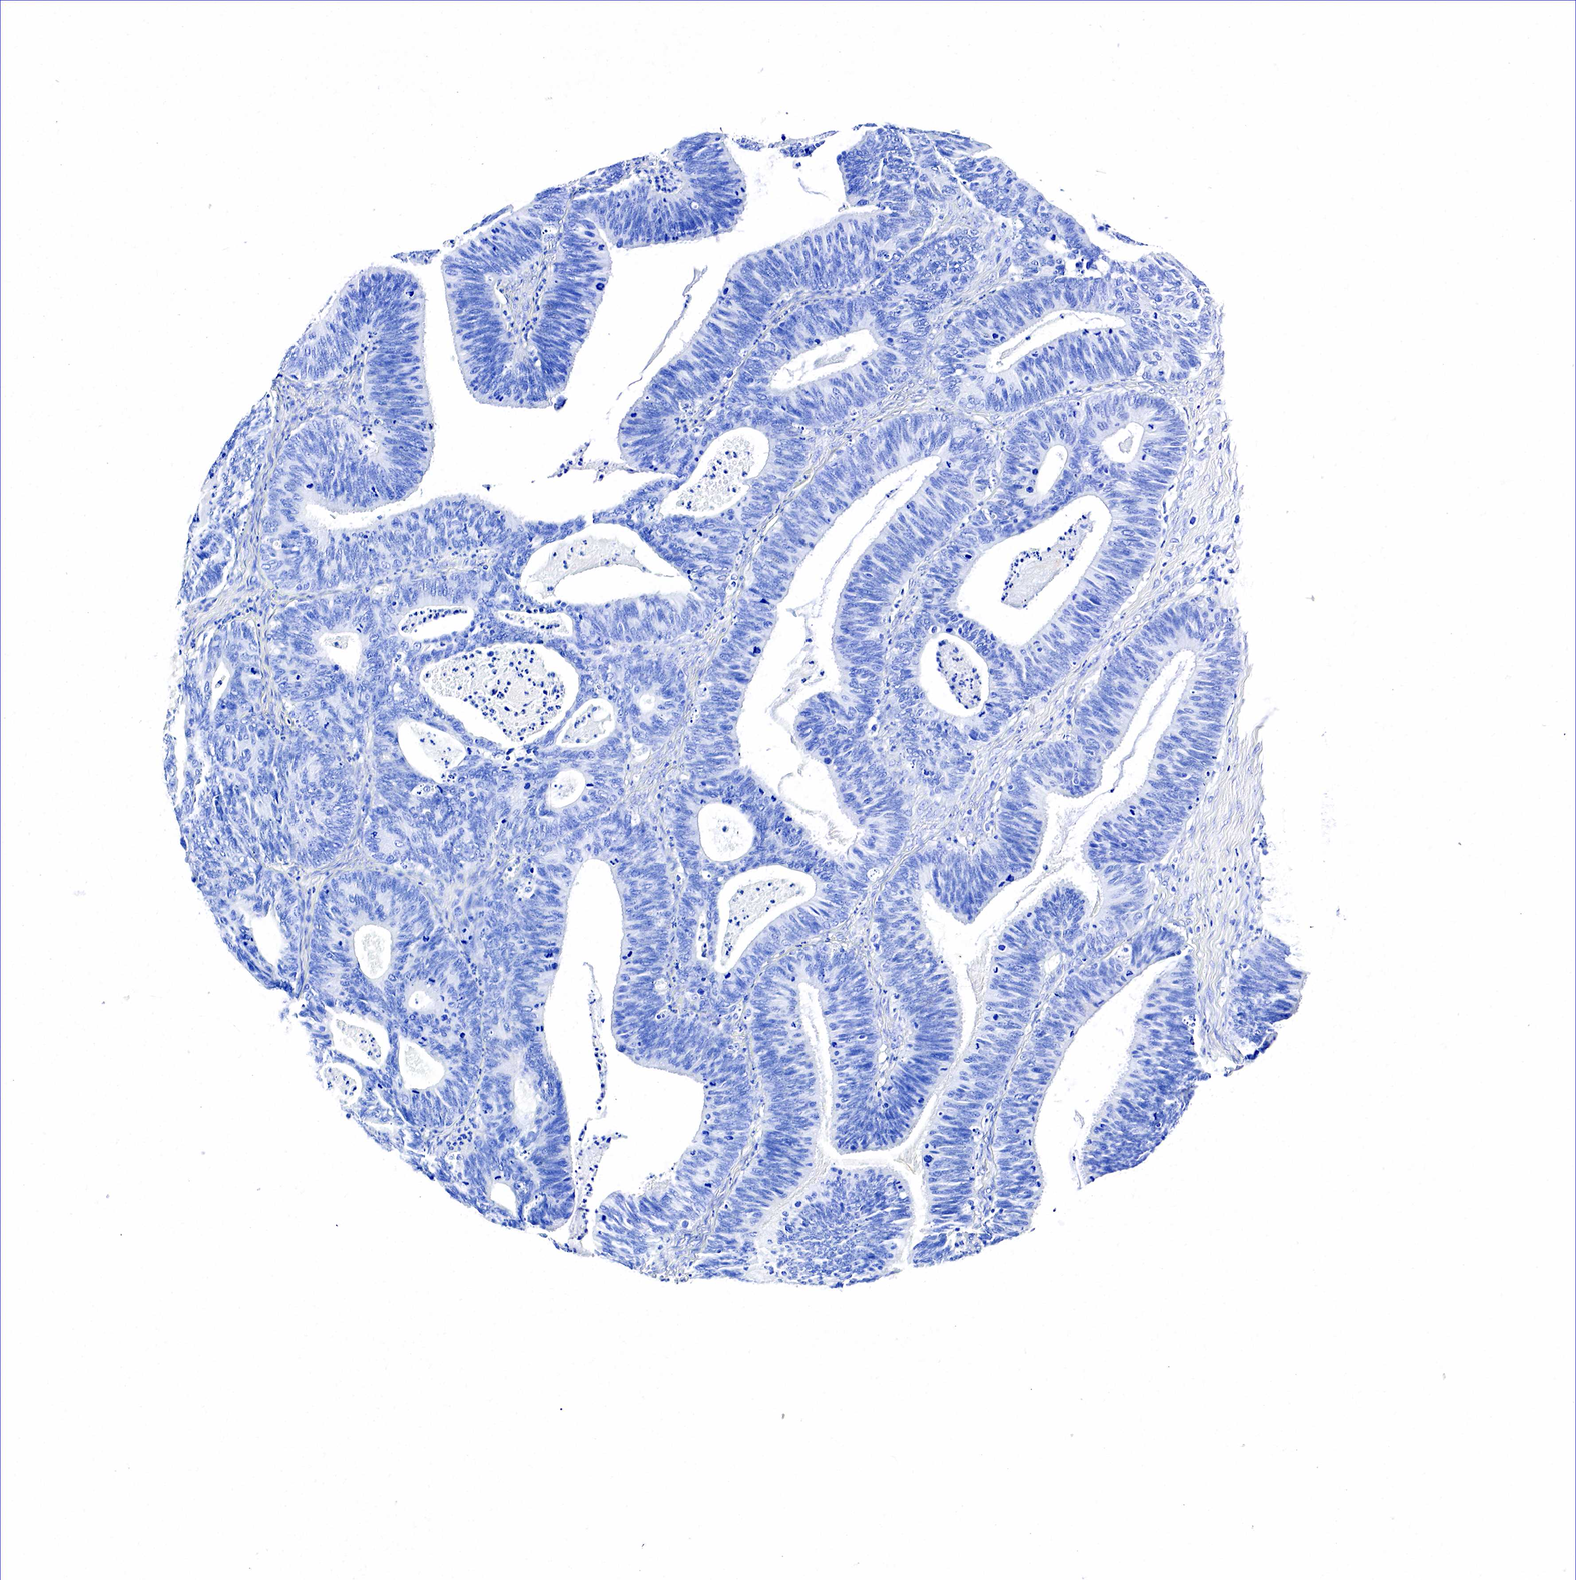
{"staining": {"intensity": "negative", "quantity": "none", "location": "none"}, "tissue": "ovarian cancer", "cell_type": "Tumor cells", "image_type": "cancer", "snomed": [{"axis": "morphology", "description": "Carcinoma, endometroid"}, {"axis": "topography", "description": "Ovary"}], "caption": "High power microscopy photomicrograph of an IHC micrograph of endometroid carcinoma (ovarian), revealing no significant positivity in tumor cells.", "gene": "ACP3", "patient": {"sex": "female", "age": 52}}